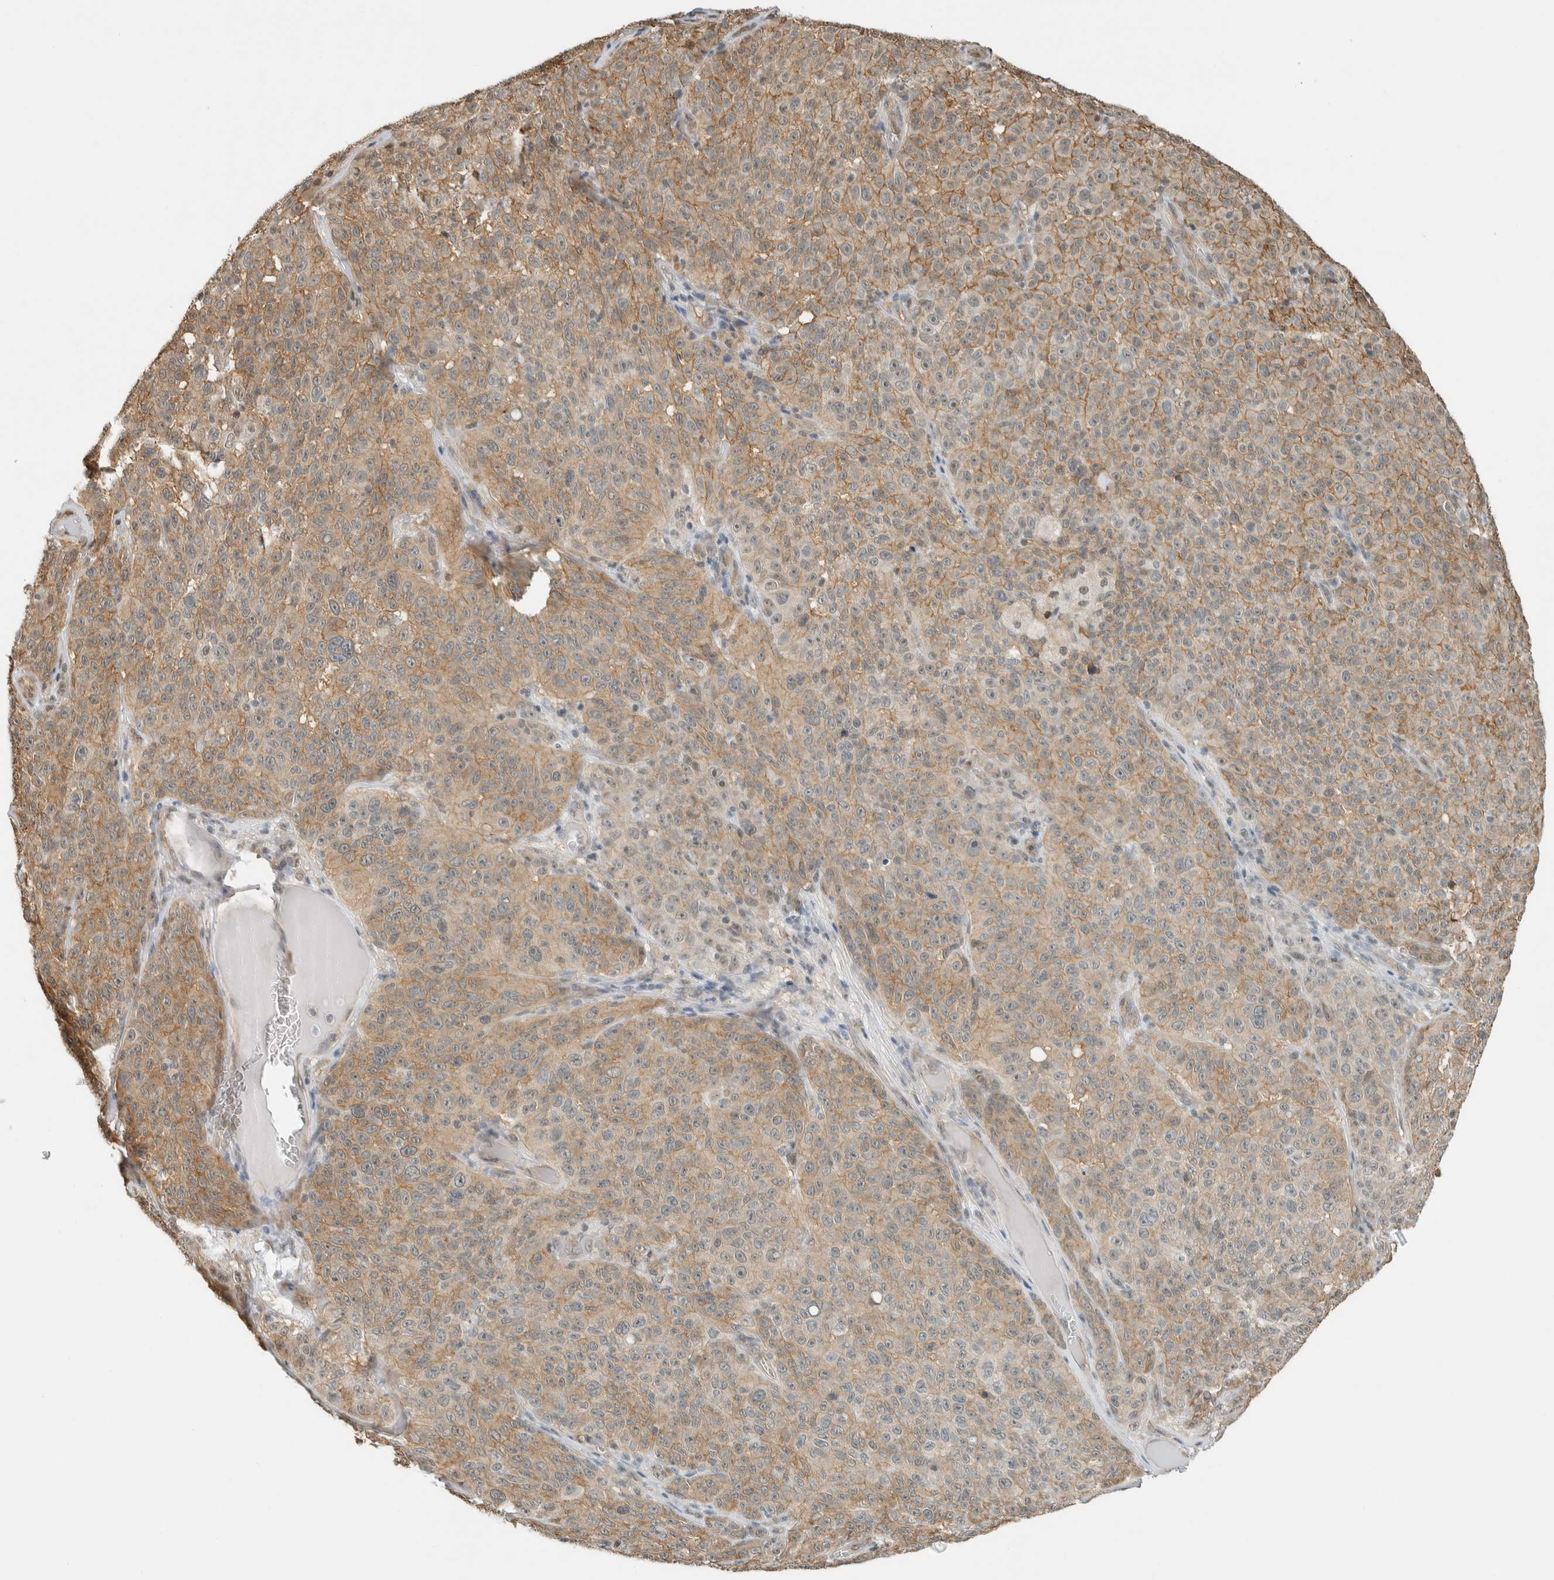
{"staining": {"intensity": "weak", "quantity": ">75%", "location": "cytoplasmic/membranous"}, "tissue": "melanoma", "cell_type": "Tumor cells", "image_type": "cancer", "snomed": [{"axis": "morphology", "description": "Malignant melanoma, NOS"}, {"axis": "topography", "description": "Skin"}], "caption": "There is low levels of weak cytoplasmic/membranous staining in tumor cells of melanoma, as demonstrated by immunohistochemical staining (brown color).", "gene": "NIBAN2", "patient": {"sex": "female", "age": 82}}